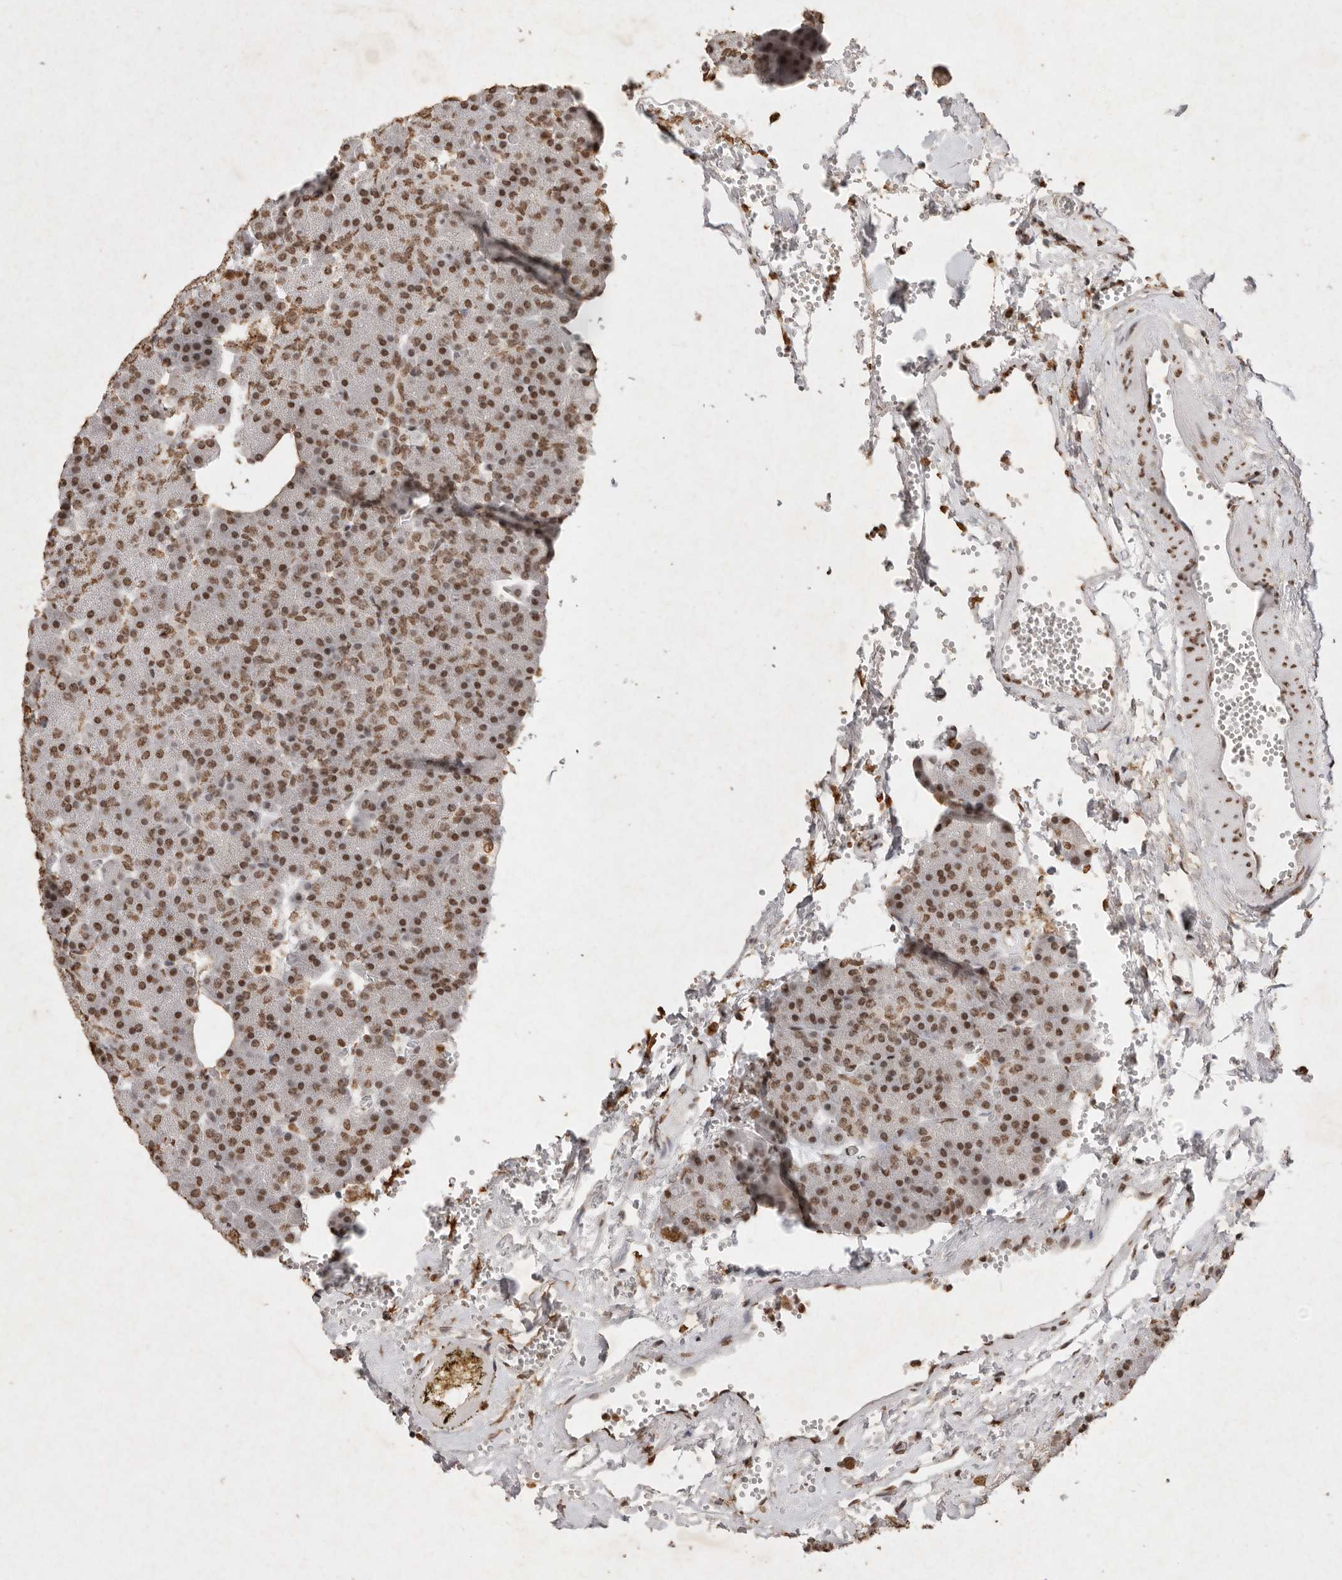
{"staining": {"intensity": "moderate", "quantity": "25%-75%", "location": "nuclear"}, "tissue": "pancreas", "cell_type": "Exocrine glandular cells", "image_type": "normal", "snomed": [{"axis": "morphology", "description": "Normal tissue, NOS"}, {"axis": "morphology", "description": "Carcinoid, malignant, NOS"}, {"axis": "topography", "description": "Pancreas"}], "caption": "DAB (3,3'-diaminobenzidine) immunohistochemical staining of unremarkable pancreas shows moderate nuclear protein staining in approximately 25%-75% of exocrine glandular cells. The staining was performed using DAB to visualize the protein expression in brown, while the nuclei were stained in blue with hematoxylin (Magnification: 20x).", "gene": "NKX3", "patient": {"sex": "female", "age": 35}}